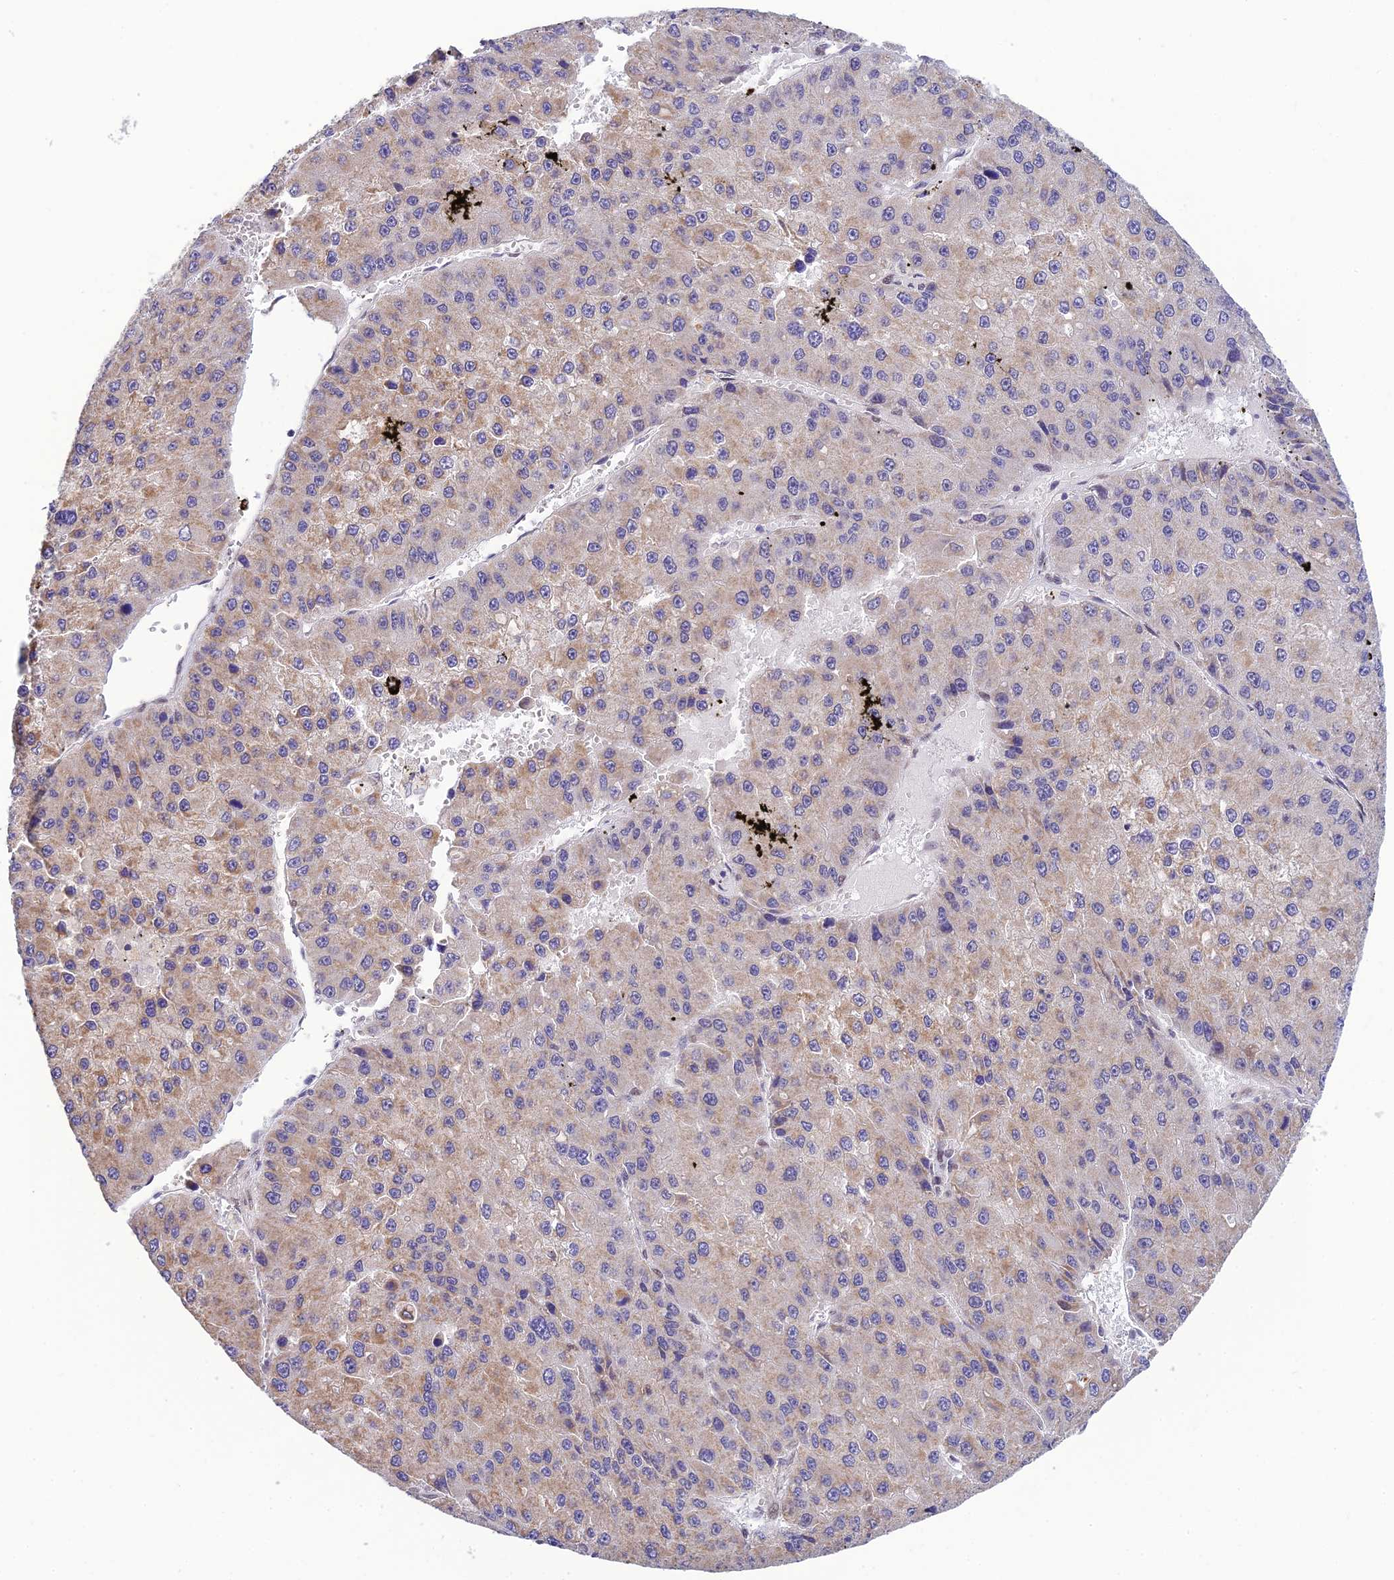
{"staining": {"intensity": "weak", "quantity": "25%-75%", "location": "cytoplasmic/membranous"}, "tissue": "liver cancer", "cell_type": "Tumor cells", "image_type": "cancer", "snomed": [{"axis": "morphology", "description": "Carcinoma, Hepatocellular, NOS"}, {"axis": "topography", "description": "Liver"}], "caption": "The immunohistochemical stain shows weak cytoplasmic/membranous expression in tumor cells of liver hepatocellular carcinoma tissue. (DAB (3,3'-diaminobenzidine) = brown stain, brightfield microscopy at high magnification).", "gene": "C2orf49", "patient": {"sex": "female", "age": 73}}